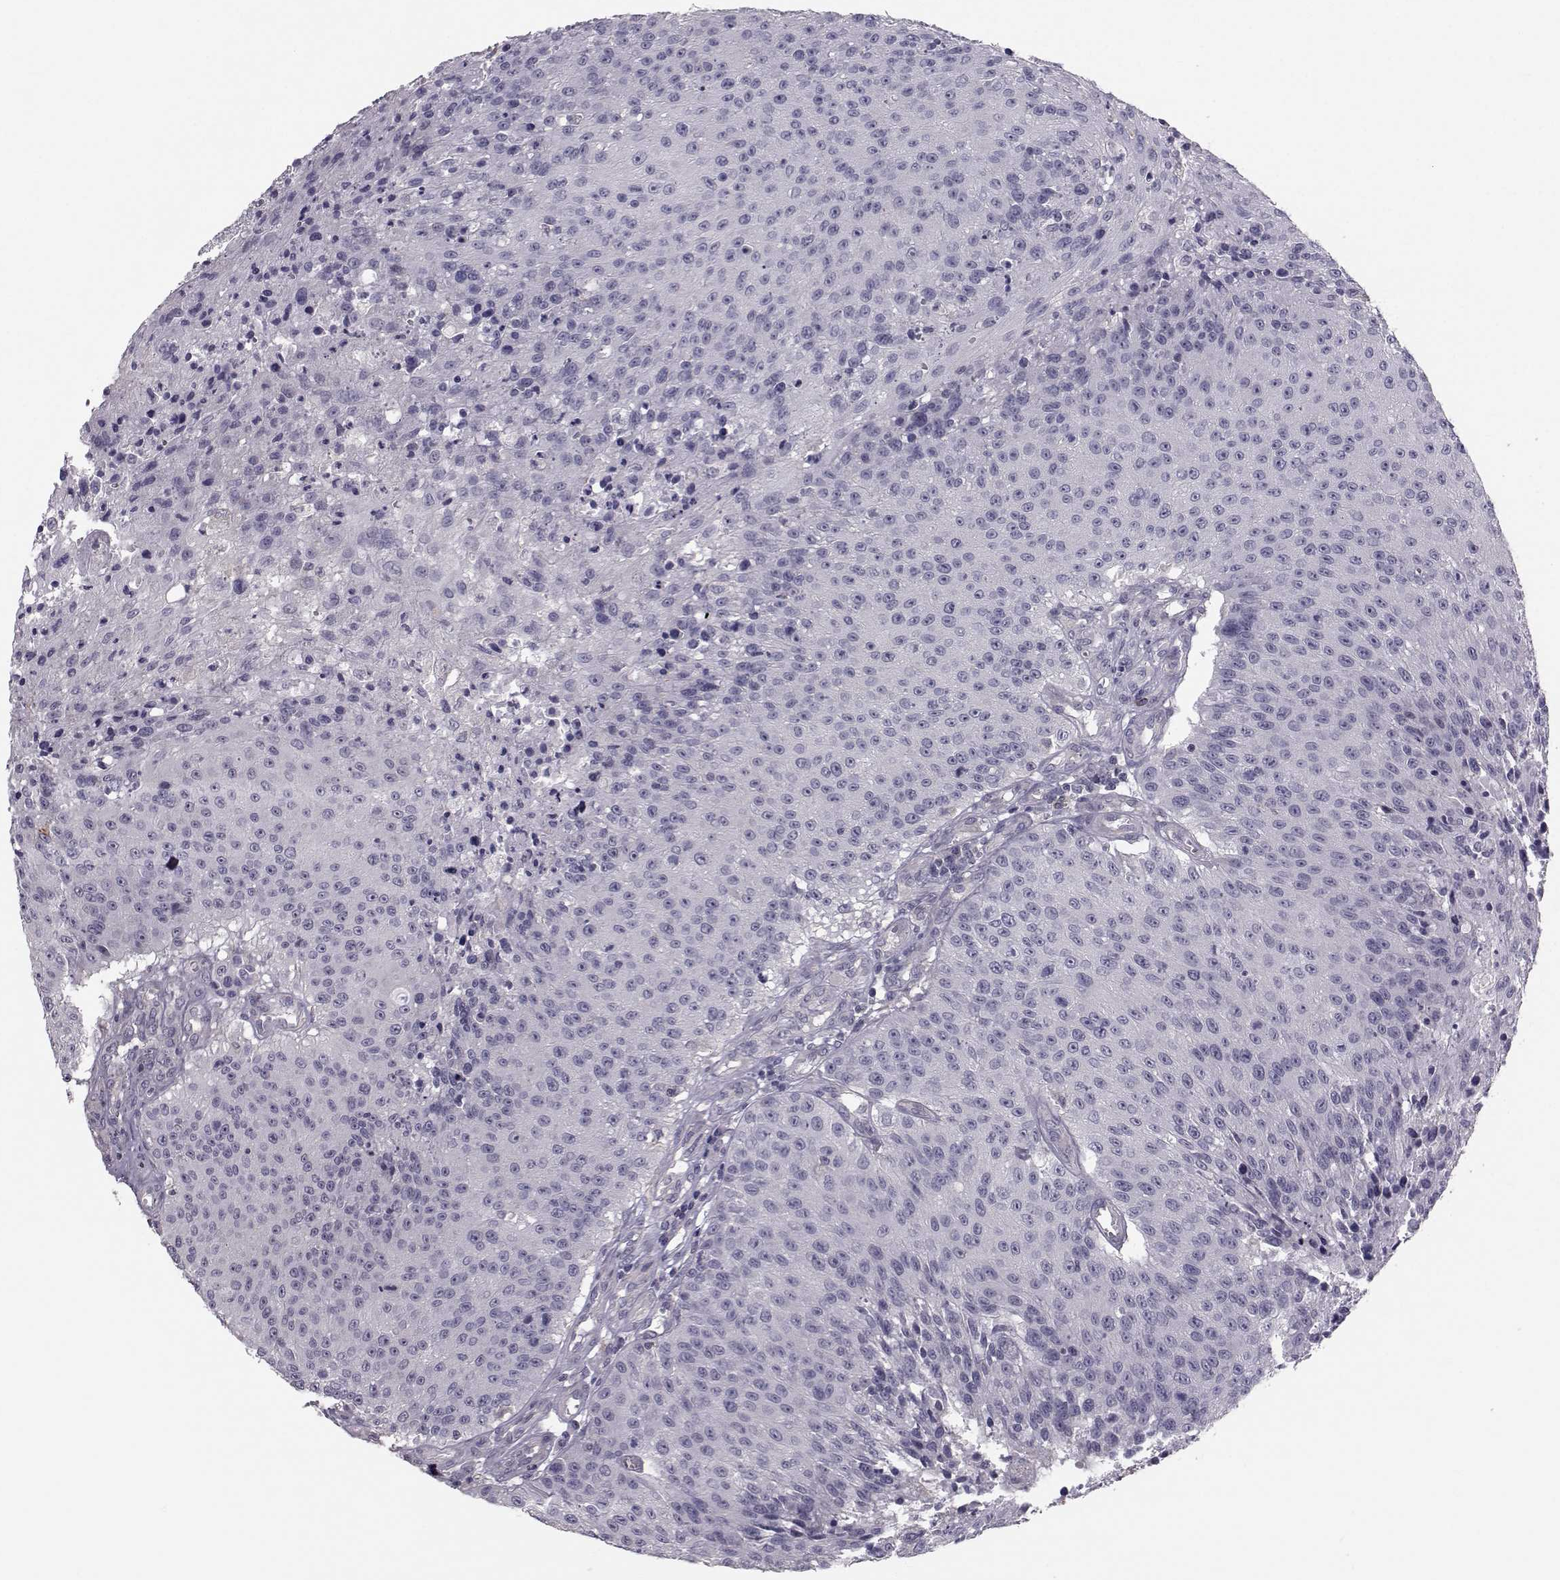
{"staining": {"intensity": "negative", "quantity": "none", "location": "none"}, "tissue": "urothelial cancer", "cell_type": "Tumor cells", "image_type": "cancer", "snomed": [{"axis": "morphology", "description": "Urothelial carcinoma, NOS"}, {"axis": "topography", "description": "Urinary bladder"}], "caption": "High power microscopy image of an immunohistochemistry histopathology image of transitional cell carcinoma, revealing no significant positivity in tumor cells. The staining was performed using DAB to visualize the protein expression in brown, while the nuclei were stained in blue with hematoxylin (Magnification: 20x).", "gene": "GARIN3", "patient": {"sex": "male", "age": 55}}